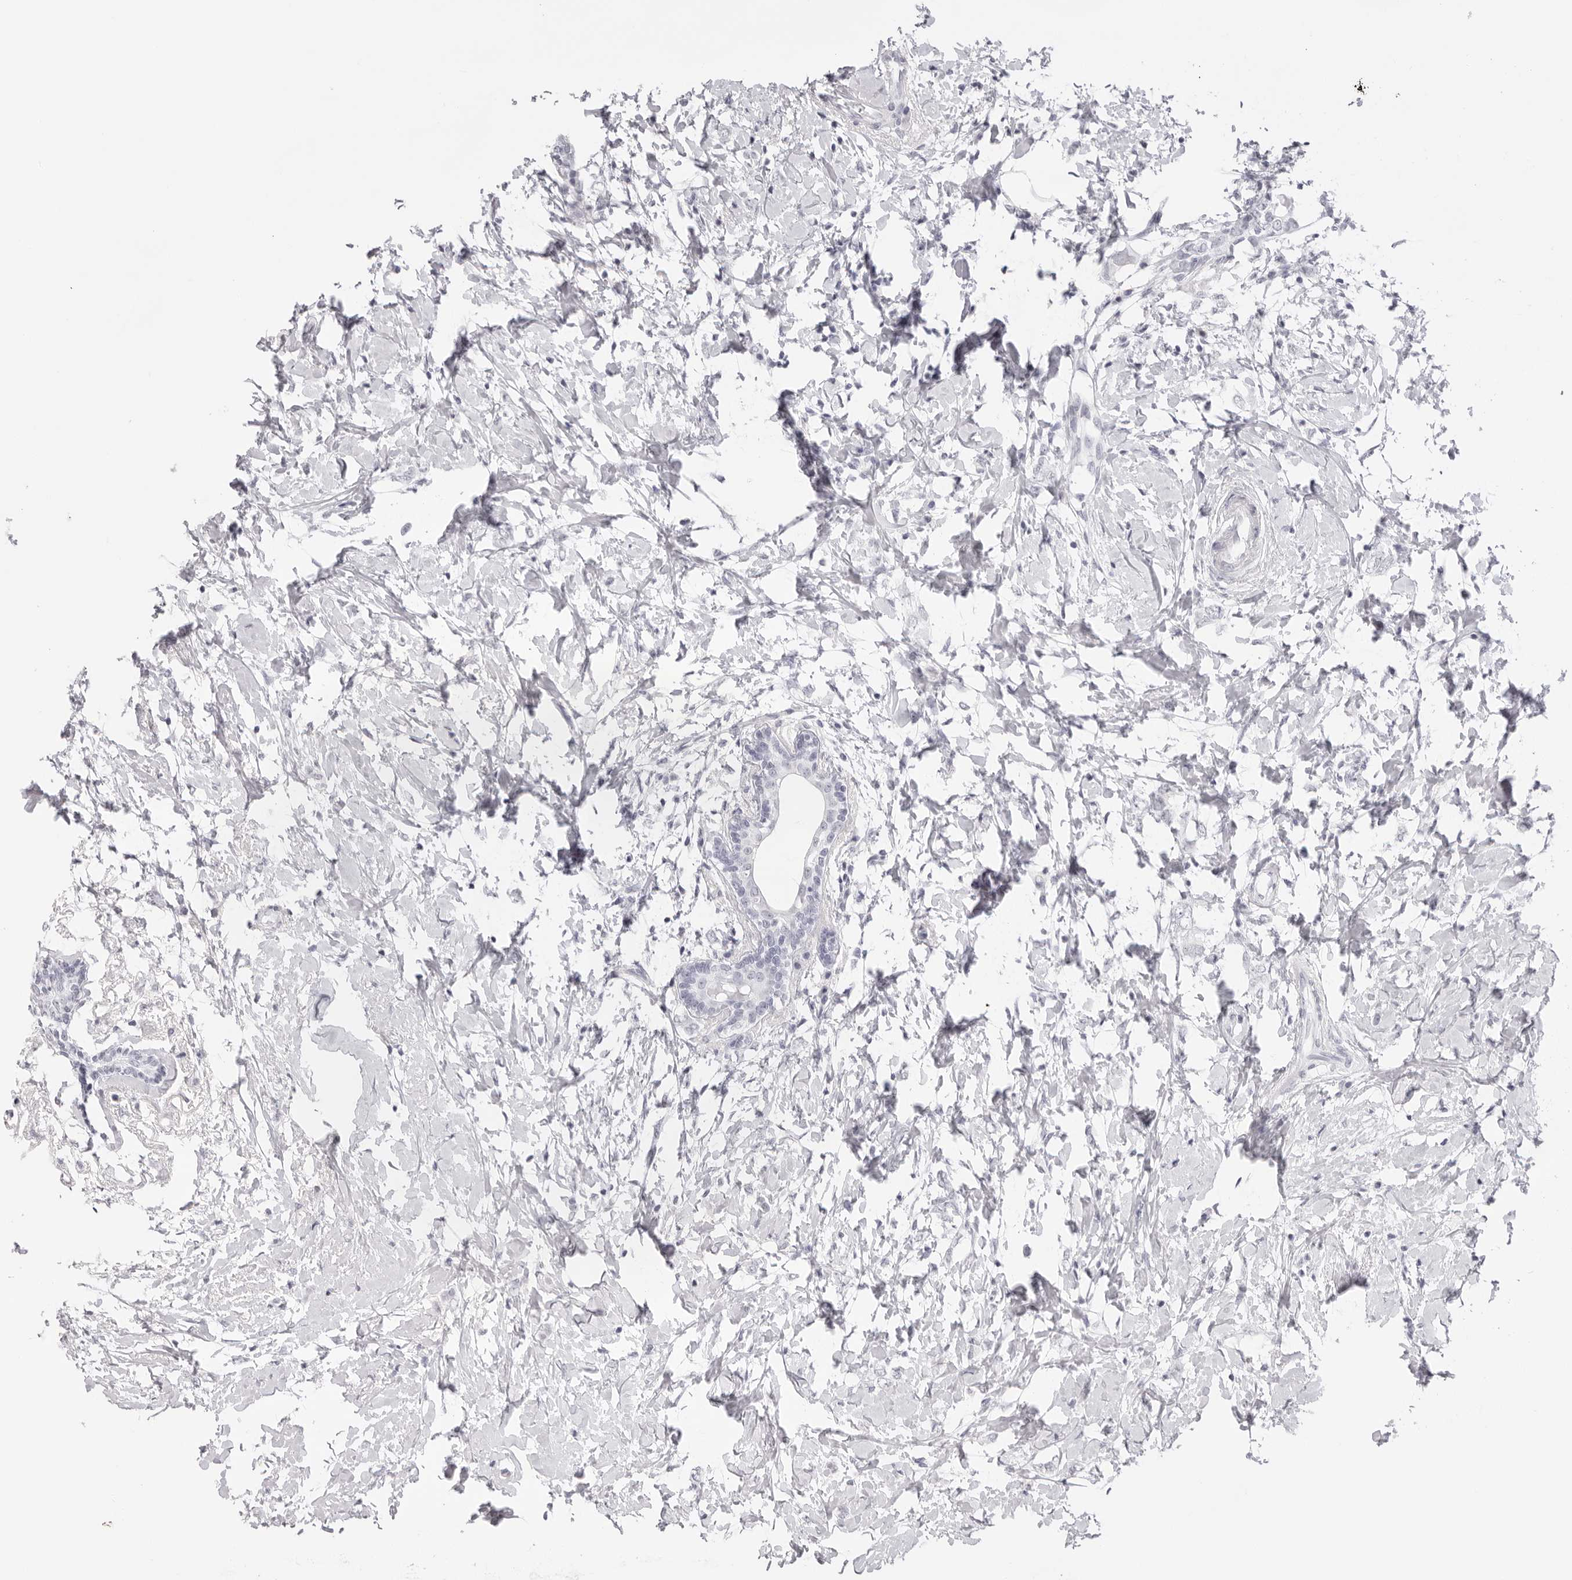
{"staining": {"intensity": "negative", "quantity": "none", "location": "none"}, "tissue": "breast cancer", "cell_type": "Tumor cells", "image_type": "cancer", "snomed": [{"axis": "morphology", "description": "Normal tissue, NOS"}, {"axis": "morphology", "description": "Lobular carcinoma"}, {"axis": "topography", "description": "Breast"}], "caption": "This photomicrograph is of breast lobular carcinoma stained with immunohistochemistry to label a protein in brown with the nuclei are counter-stained blue. There is no positivity in tumor cells. (DAB (3,3'-diaminobenzidine) immunohistochemistry (IHC) with hematoxylin counter stain).", "gene": "KLK12", "patient": {"sex": "female", "age": 47}}